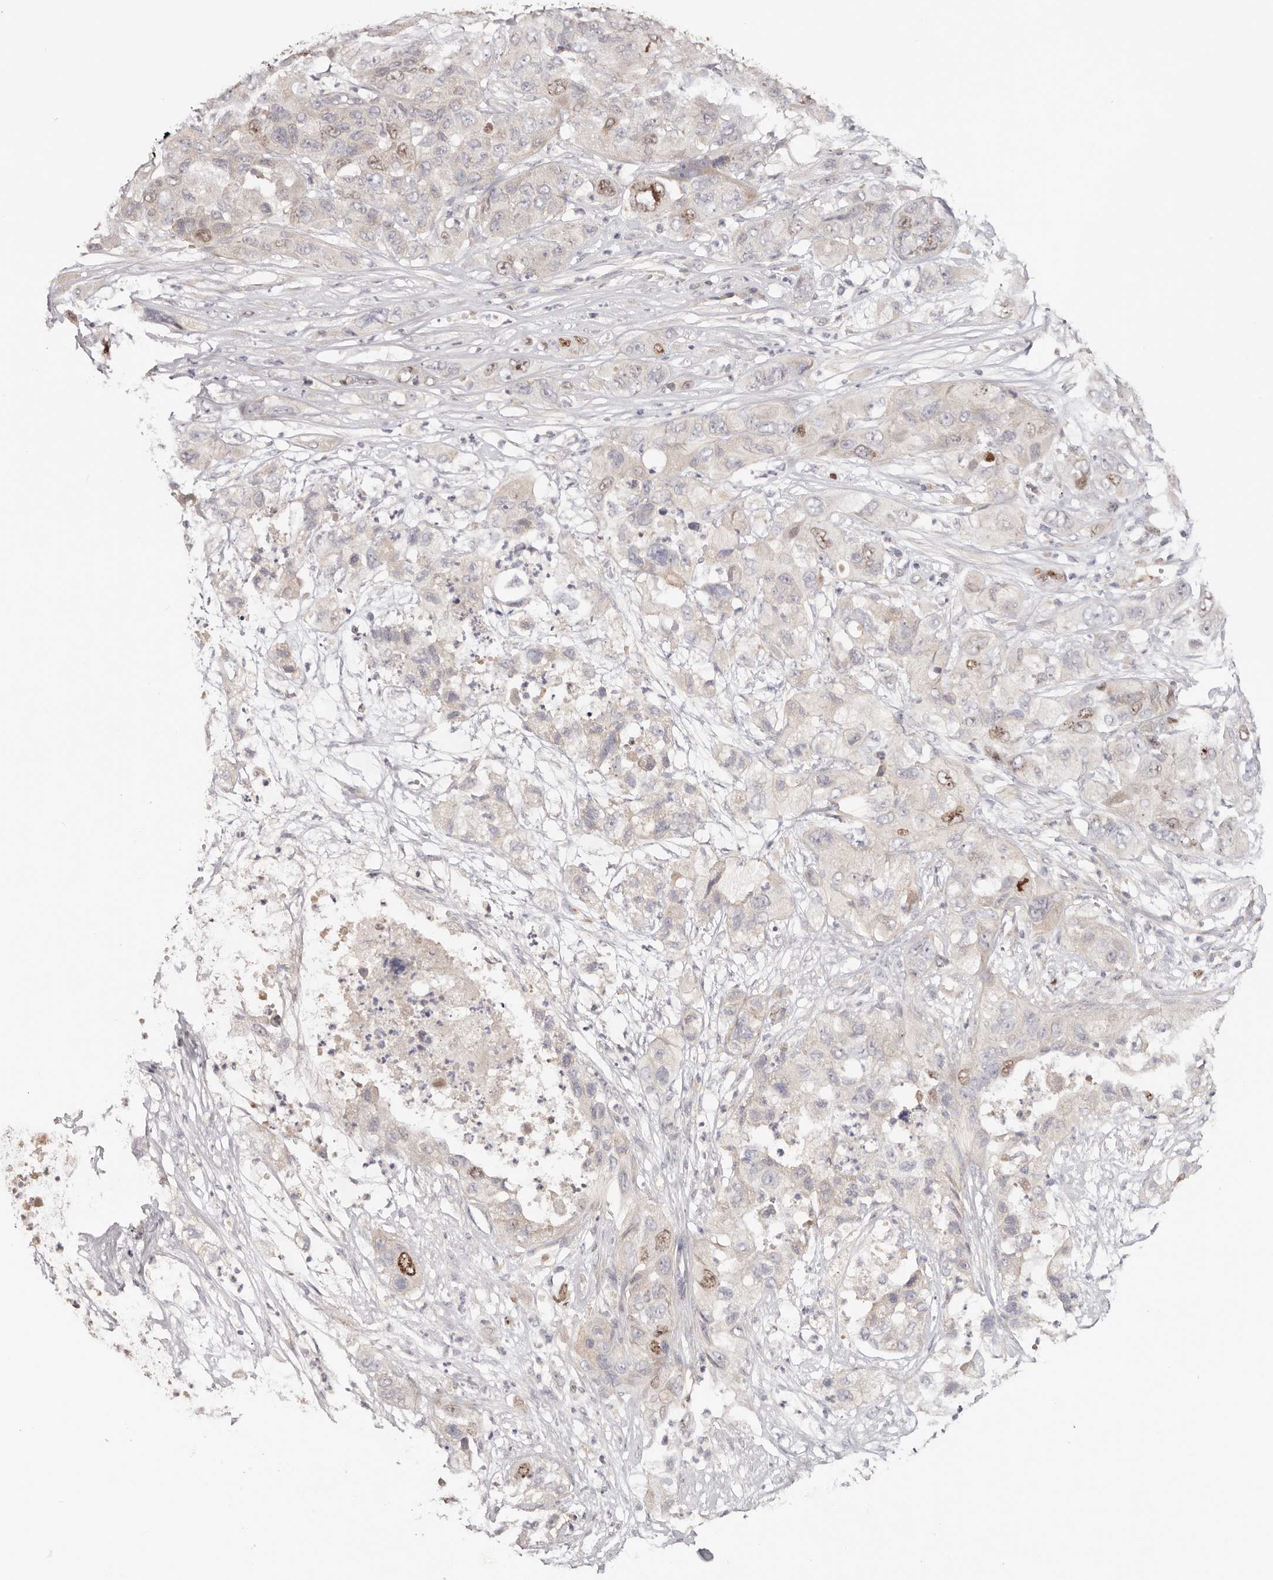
{"staining": {"intensity": "moderate", "quantity": "<25%", "location": "nuclear"}, "tissue": "pancreatic cancer", "cell_type": "Tumor cells", "image_type": "cancer", "snomed": [{"axis": "morphology", "description": "Adenocarcinoma, NOS"}, {"axis": "topography", "description": "Pancreas"}], "caption": "Pancreatic cancer stained with a brown dye exhibits moderate nuclear positive expression in about <25% of tumor cells.", "gene": "CCDC190", "patient": {"sex": "female", "age": 78}}